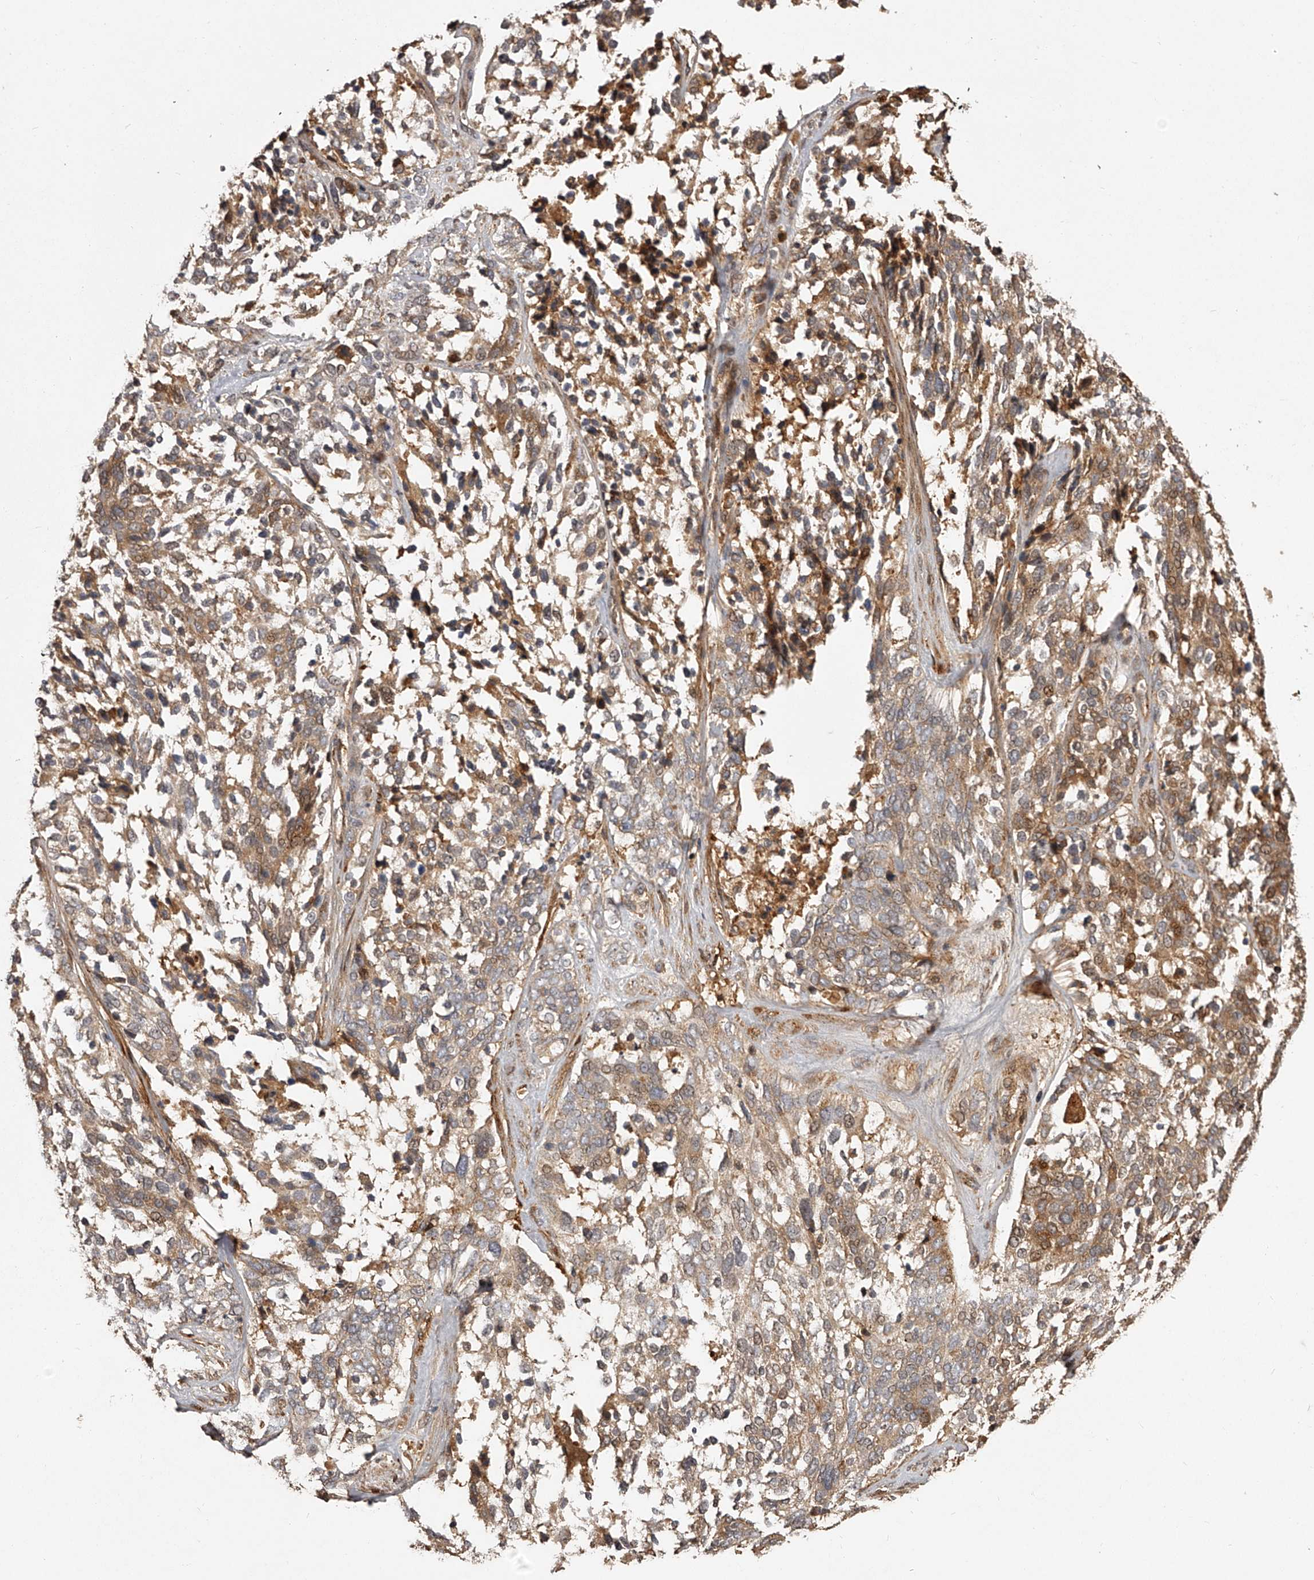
{"staining": {"intensity": "moderate", "quantity": "25%-75%", "location": "cytoplasmic/membranous"}, "tissue": "ovarian cancer", "cell_type": "Tumor cells", "image_type": "cancer", "snomed": [{"axis": "morphology", "description": "Cystadenocarcinoma, serous, NOS"}, {"axis": "topography", "description": "Ovary"}], "caption": "Brown immunohistochemical staining in human ovarian cancer displays moderate cytoplasmic/membranous expression in approximately 25%-75% of tumor cells.", "gene": "CRYZL1", "patient": {"sex": "female", "age": 44}}